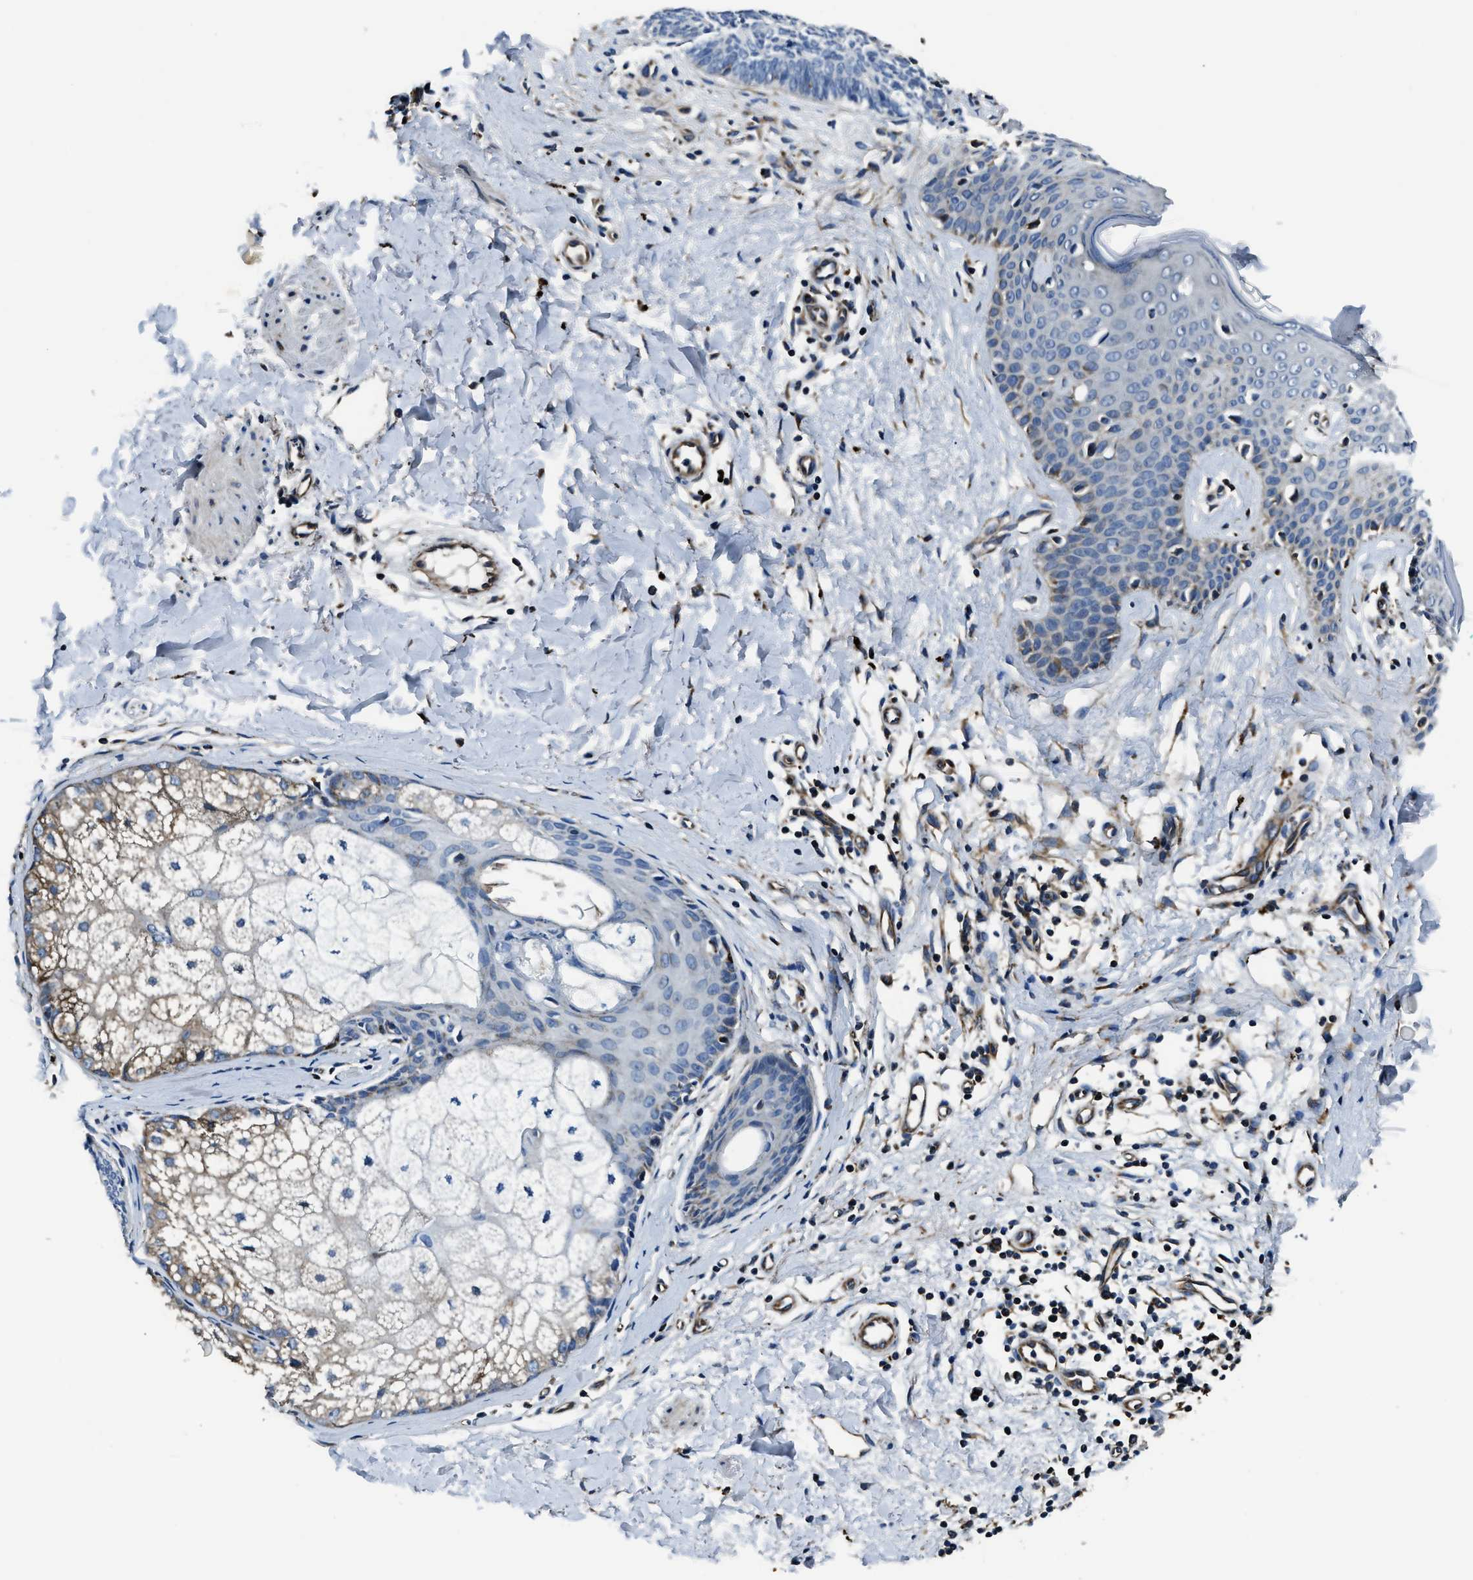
{"staining": {"intensity": "negative", "quantity": "none", "location": "none"}, "tissue": "skin cancer", "cell_type": "Tumor cells", "image_type": "cancer", "snomed": [{"axis": "morphology", "description": "Basal cell carcinoma"}, {"axis": "topography", "description": "Skin"}], "caption": "Skin cancer (basal cell carcinoma) was stained to show a protein in brown. There is no significant expression in tumor cells. (DAB (3,3'-diaminobenzidine) immunohistochemistry (IHC) with hematoxylin counter stain).", "gene": "OGDH", "patient": {"sex": "male", "age": 60}}